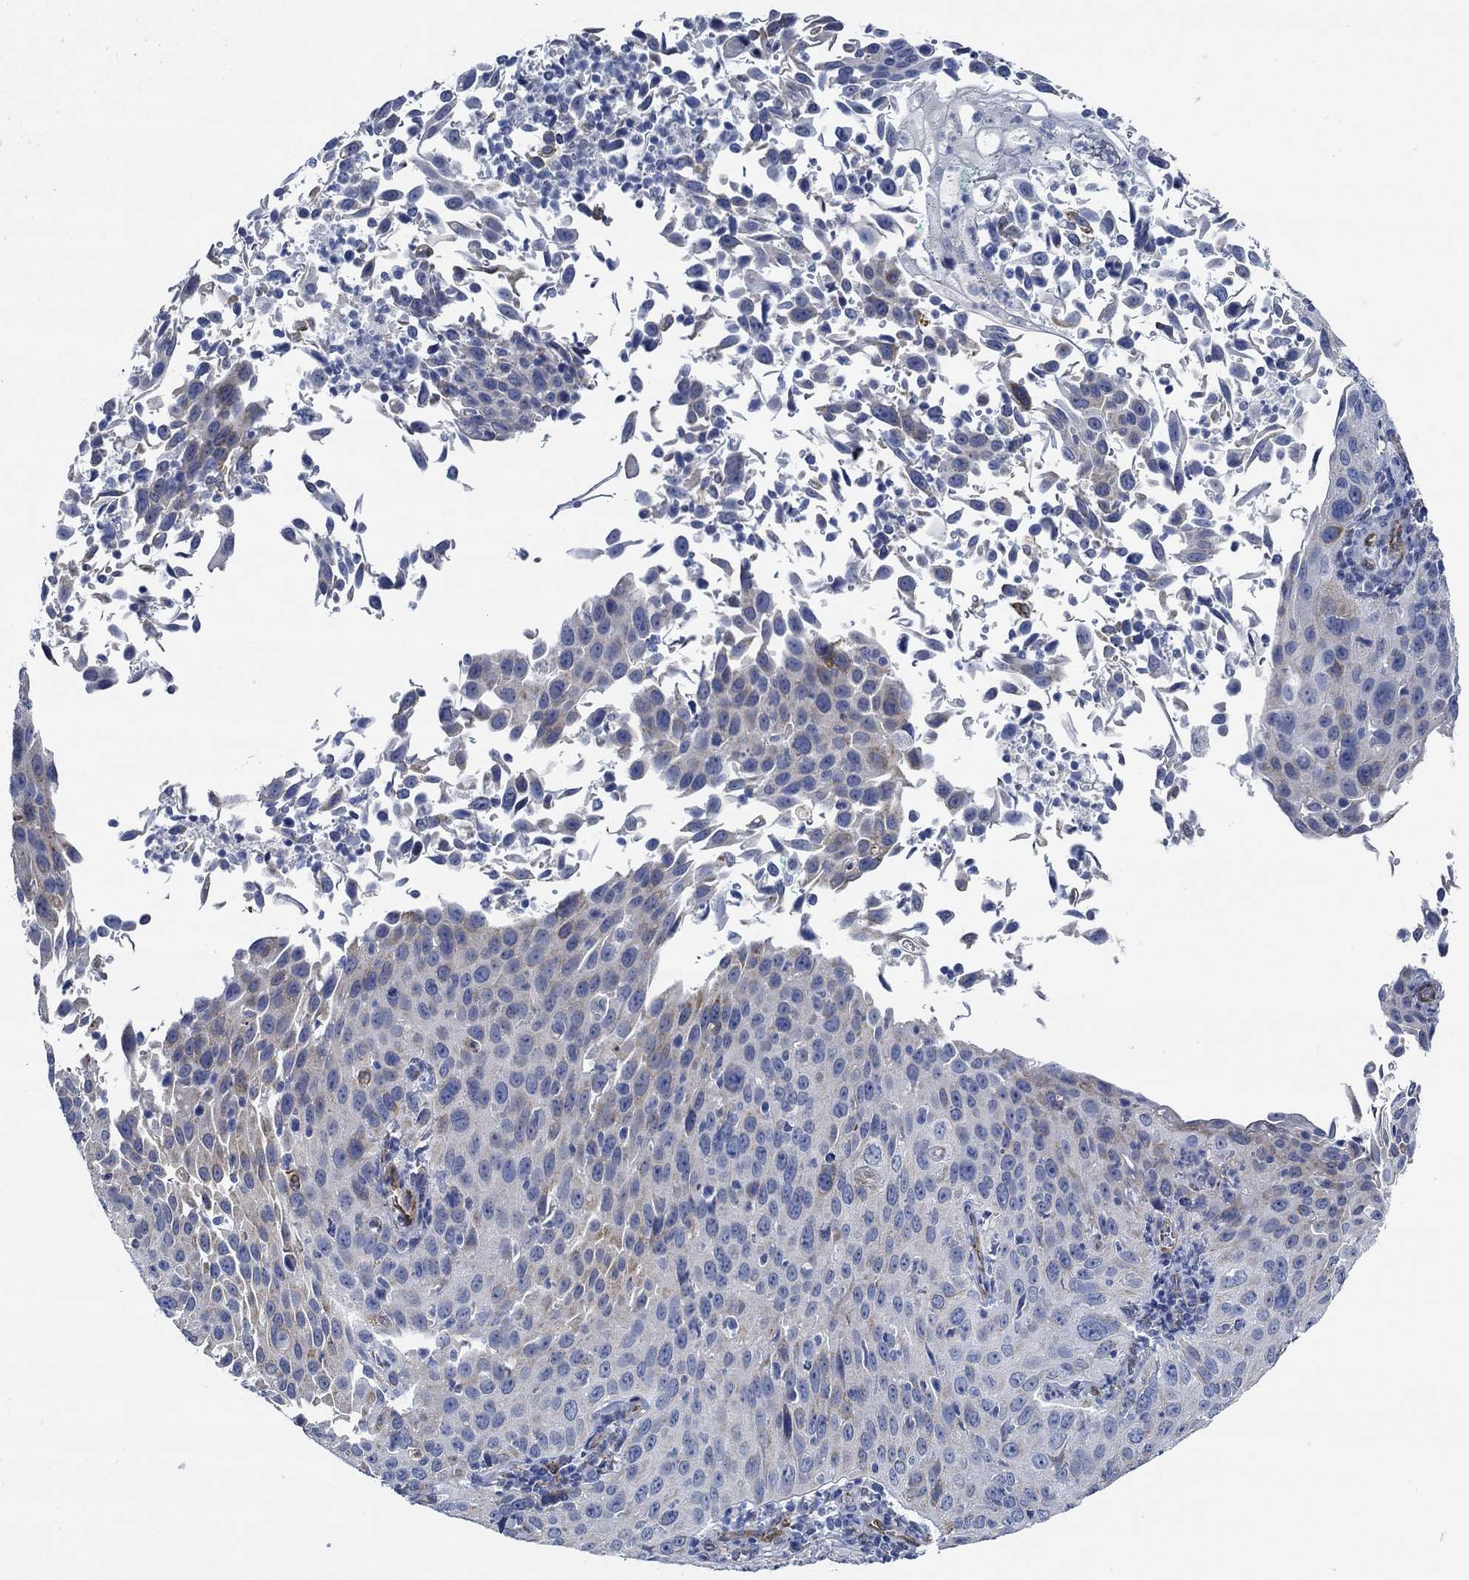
{"staining": {"intensity": "moderate", "quantity": "<25%", "location": "cytoplasmic/membranous"}, "tissue": "cervical cancer", "cell_type": "Tumor cells", "image_type": "cancer", "snomed": [{"axis": "morphology", "description": "Squamous cell carcinoma, NOS"}, {"axis": "topography", "description": "Cervix"}], "caption": "Tumor cells display low levels of moderate cytoplasmic/membranous positivity in about <25% of cells in cervical cancer (squamous cell carcinoma). (DAB (3,3'-diaminobenzidine) = brown stain, brightfield microscopy at high magnification).", "gene": "HECW2", "patient": {"sex": "female", "age": 26}}